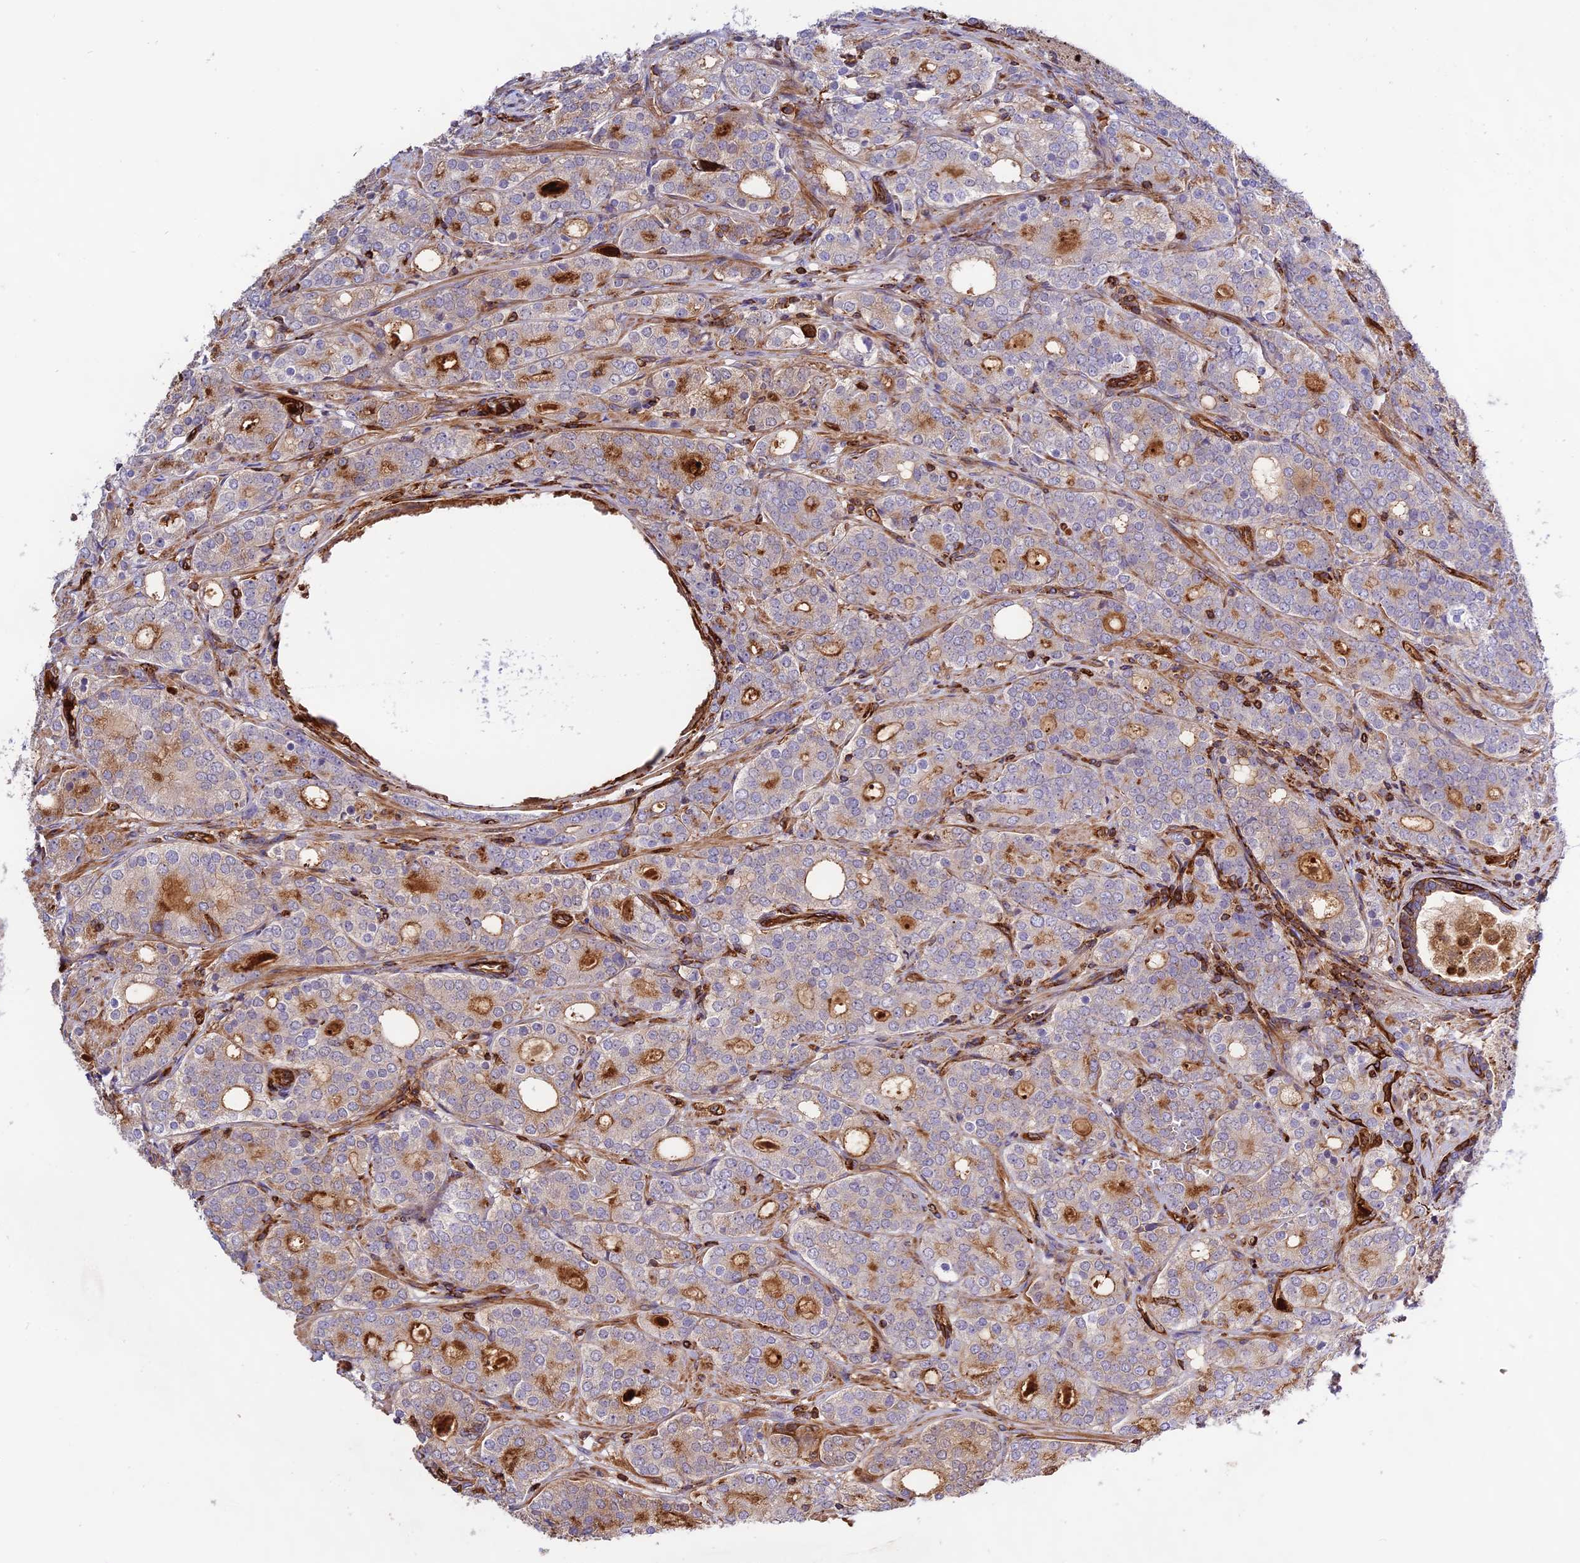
{"staining": {"intensity": "moderate", "quantity": "<25%", "location": "cytoplasmic/membranous"}, "tissue": "prostate cancer", "cell_type": "Tumor cells", "image_type": "cancer", "snomed": [{"axis": "morphology", "description": "Adenocarcinoma, High grade"}, {"axis": "topography", "description": "Prostate"}], "caption": "About <25% of tumor cells in prostate cancer reveal moderate cytoplasmic/membranous protein positivity as visualized by brown immunohistochemical staining.", "gene": "CD99L2", "patient": {"sex": "male", "age": 64}}